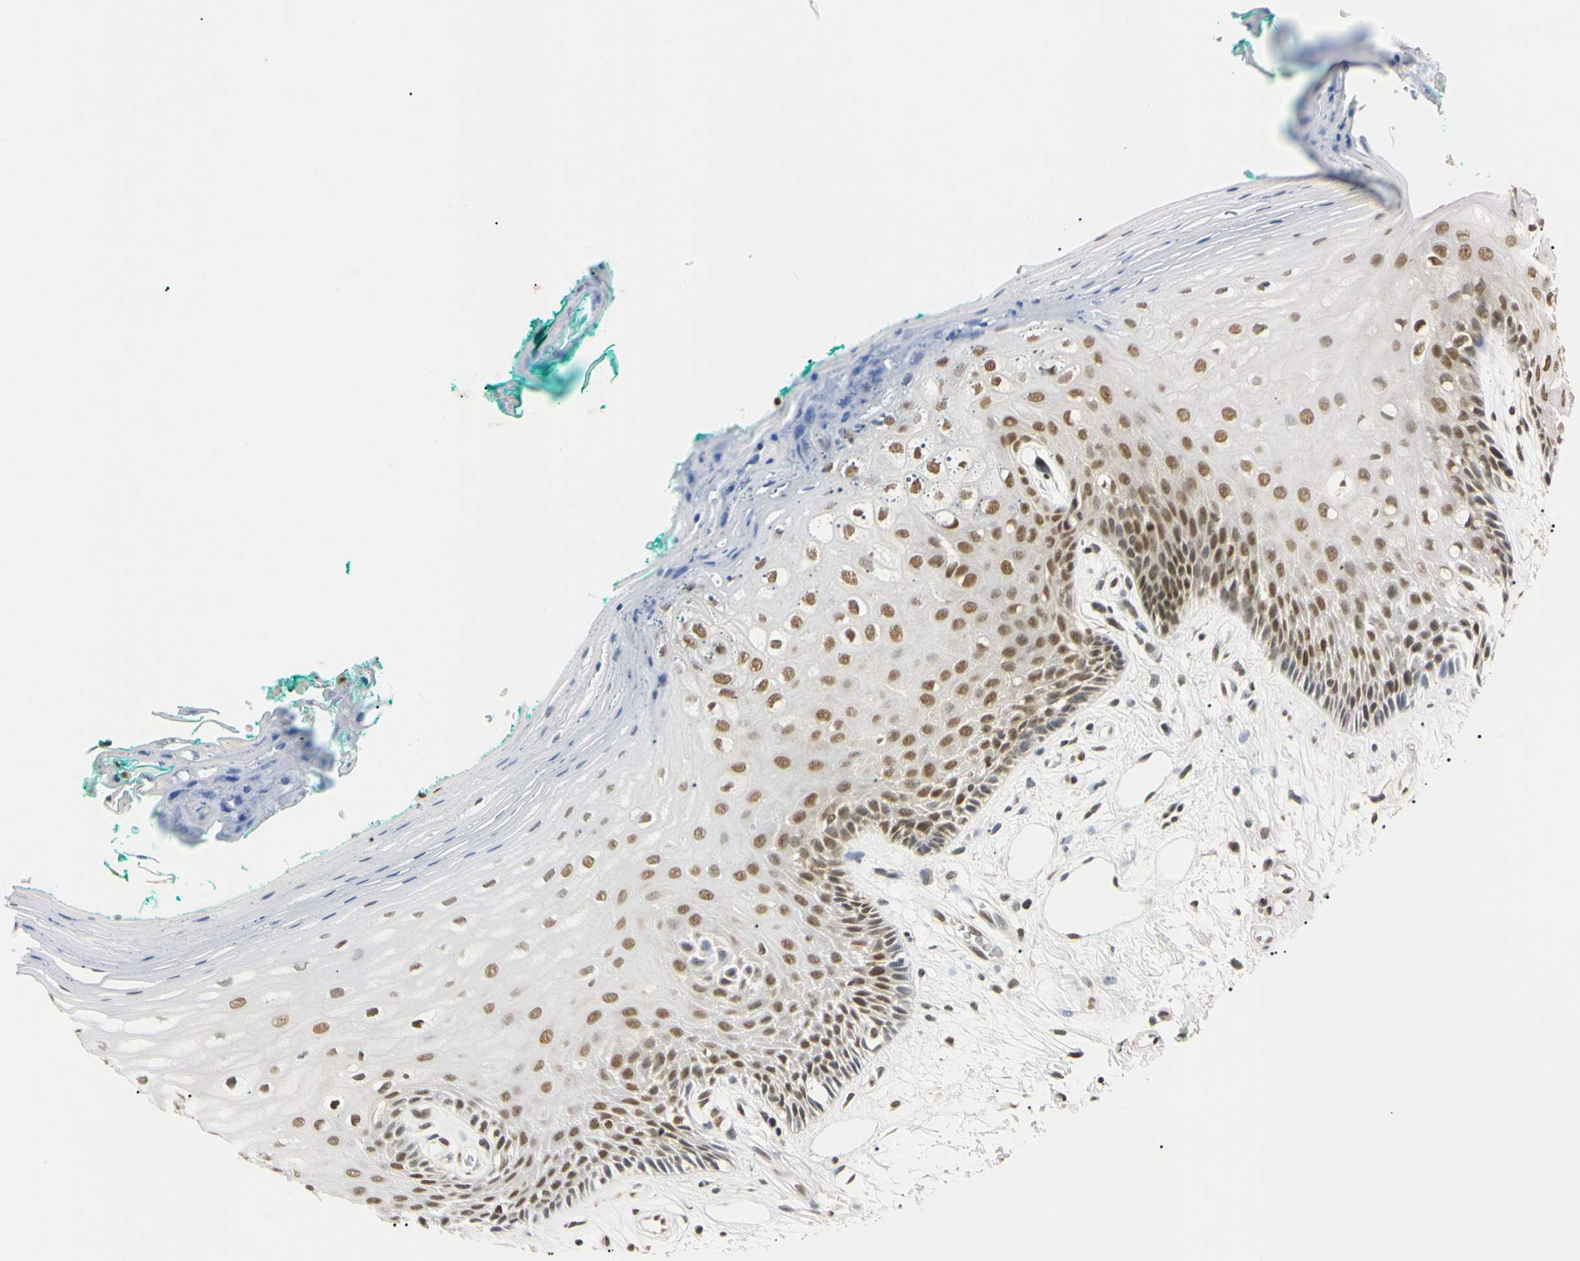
{"staining": {"intensity": "moderate", "quantity": ">75%", "location": "nuclear"}, "tissue": "oral mucosa", "cell_type": "Squamous epithelial cells", "image_type": "normal", "snomed": [{"axis": "morphology", "description": "Normal tissue, NOS"}, {"axis": "topography", "description": "Skeletal muscle"}, {"axis": "topography", "description": "Oral tissue"}, {"axis": "topography", "description": "Peripheral nerve tissue"}], "caption": "Immunohistochemical staining of normal oral mucosa shows medium levels of moderate nuclear expression in approximately >75% of squamous epithelial cells. The staining was performed using DAB, with brown indicating positive protein expression. Nuclei are stained blue with hematoxylin.", "gene": "SMARCA5", "patient": {"sex": "female", "age": 84}}